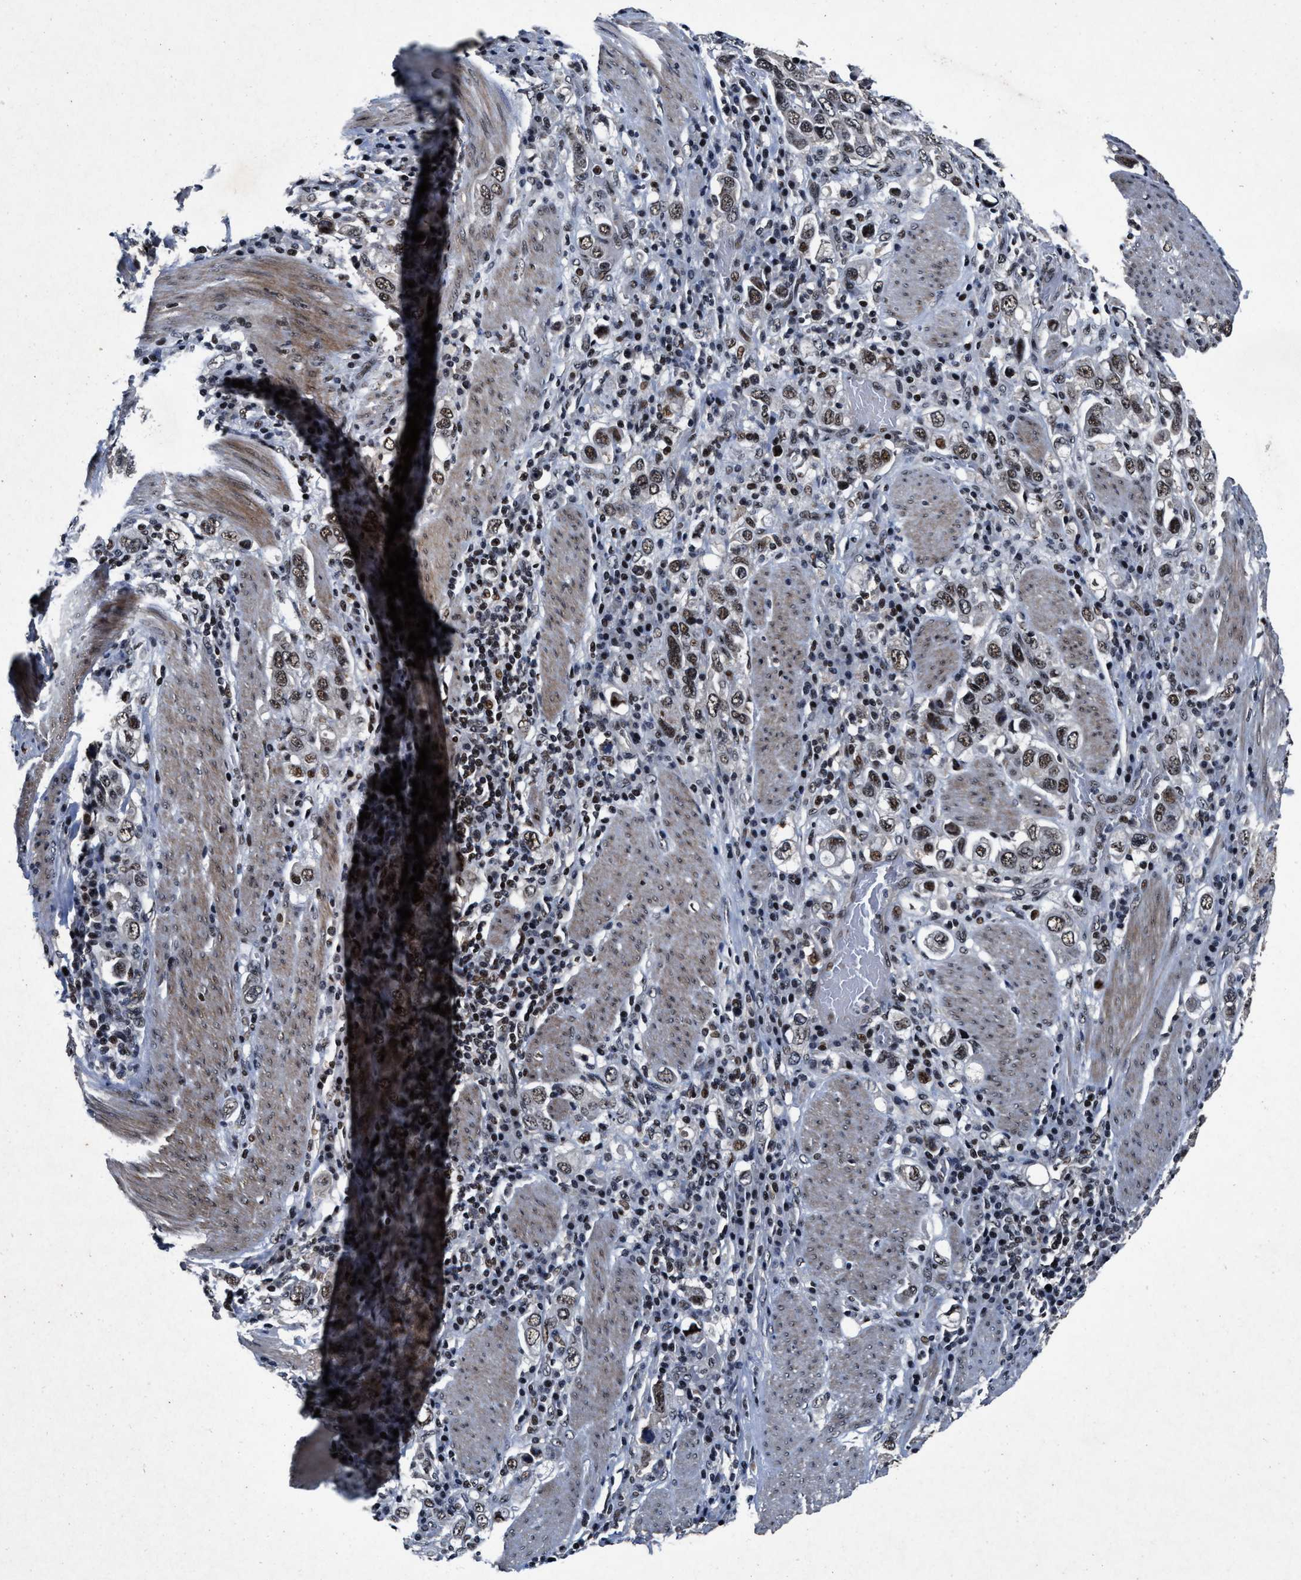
{"staining": {"intensity": "weak", "quantity": ">75%", "location": "nuclear"}, "tissue": "stomach cancer", "cell_type": "Tumor cells", "image_type": "cancer", "snomed": [{"axis": "morphology", "description": "Adenocarcinoma, NOS"}, {"axis": "topography", "description": "Stomach, upper"}], "caption": "Immunohistochemical staining of human stomach adenocarcinoma exhibits low levels of weak nuclear protein staining in approximately >75% of tumor cells.", "gene": "ZNF233", "patient": {"sex": "male", "age": 62}}